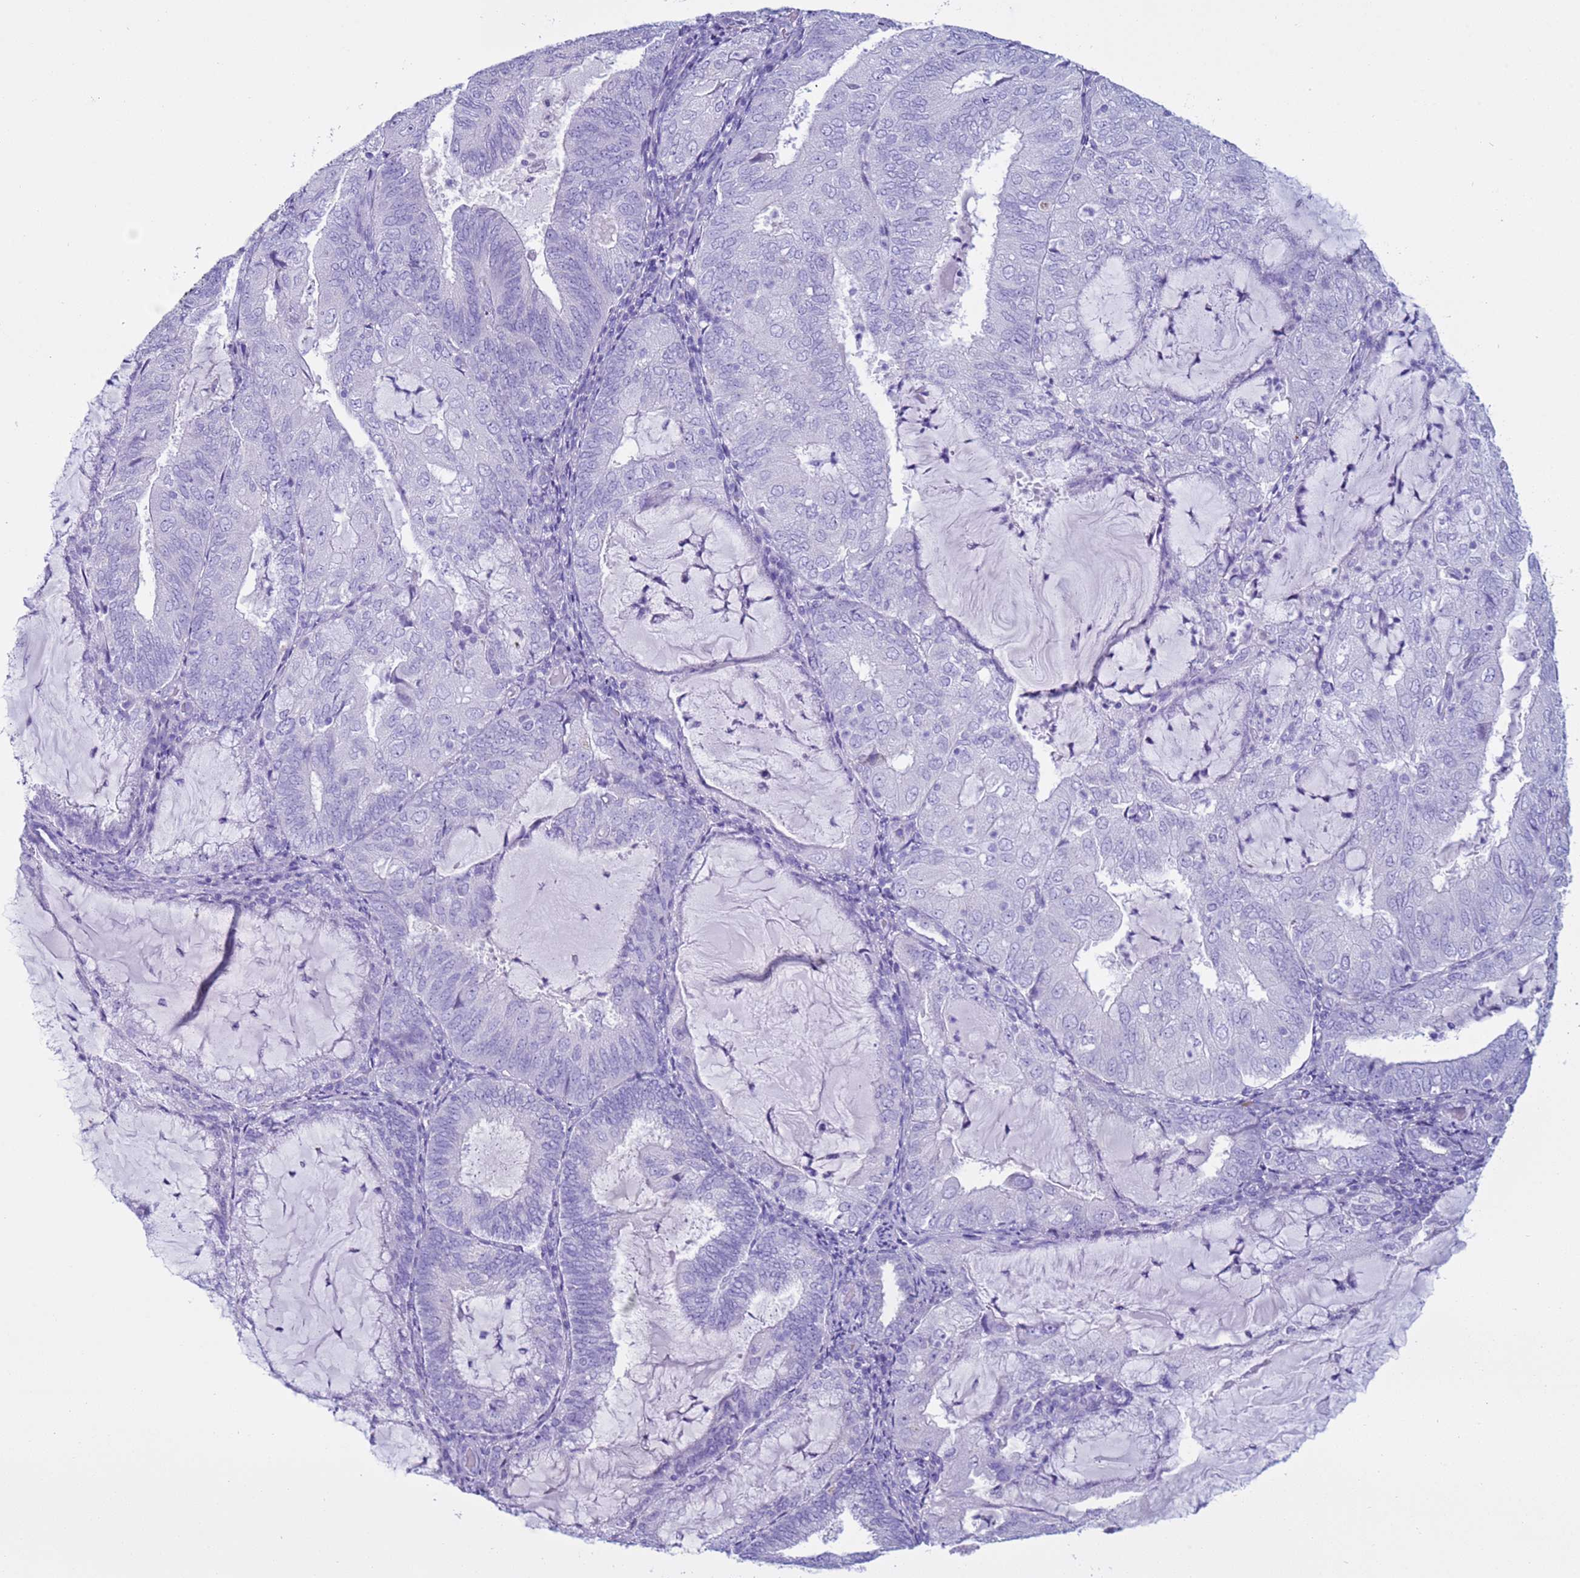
{"staining": {"intensity": "negative", "quantity": "none", "location": "none"}, "tissue": "endometrial cancer", "cell_type": "Tumor cells", "image_type": "cancer", "snomed": [{"axis": "morphology", "description": "Adenocarcinoma, NOS"}, {"axis": "topography", "description": "Endometrium"}], "caption": "The image shows no significant positivity in tumor cells of endometrial cancer. Brightfield microscopy of immunohistochemistry stained with DAB (3,3'-diaminobenzidine) (brown) and hematoxylin (blue), captured at high magnification.", "gene": "CST4", "patient": {"sex": "female", "age": 81}}